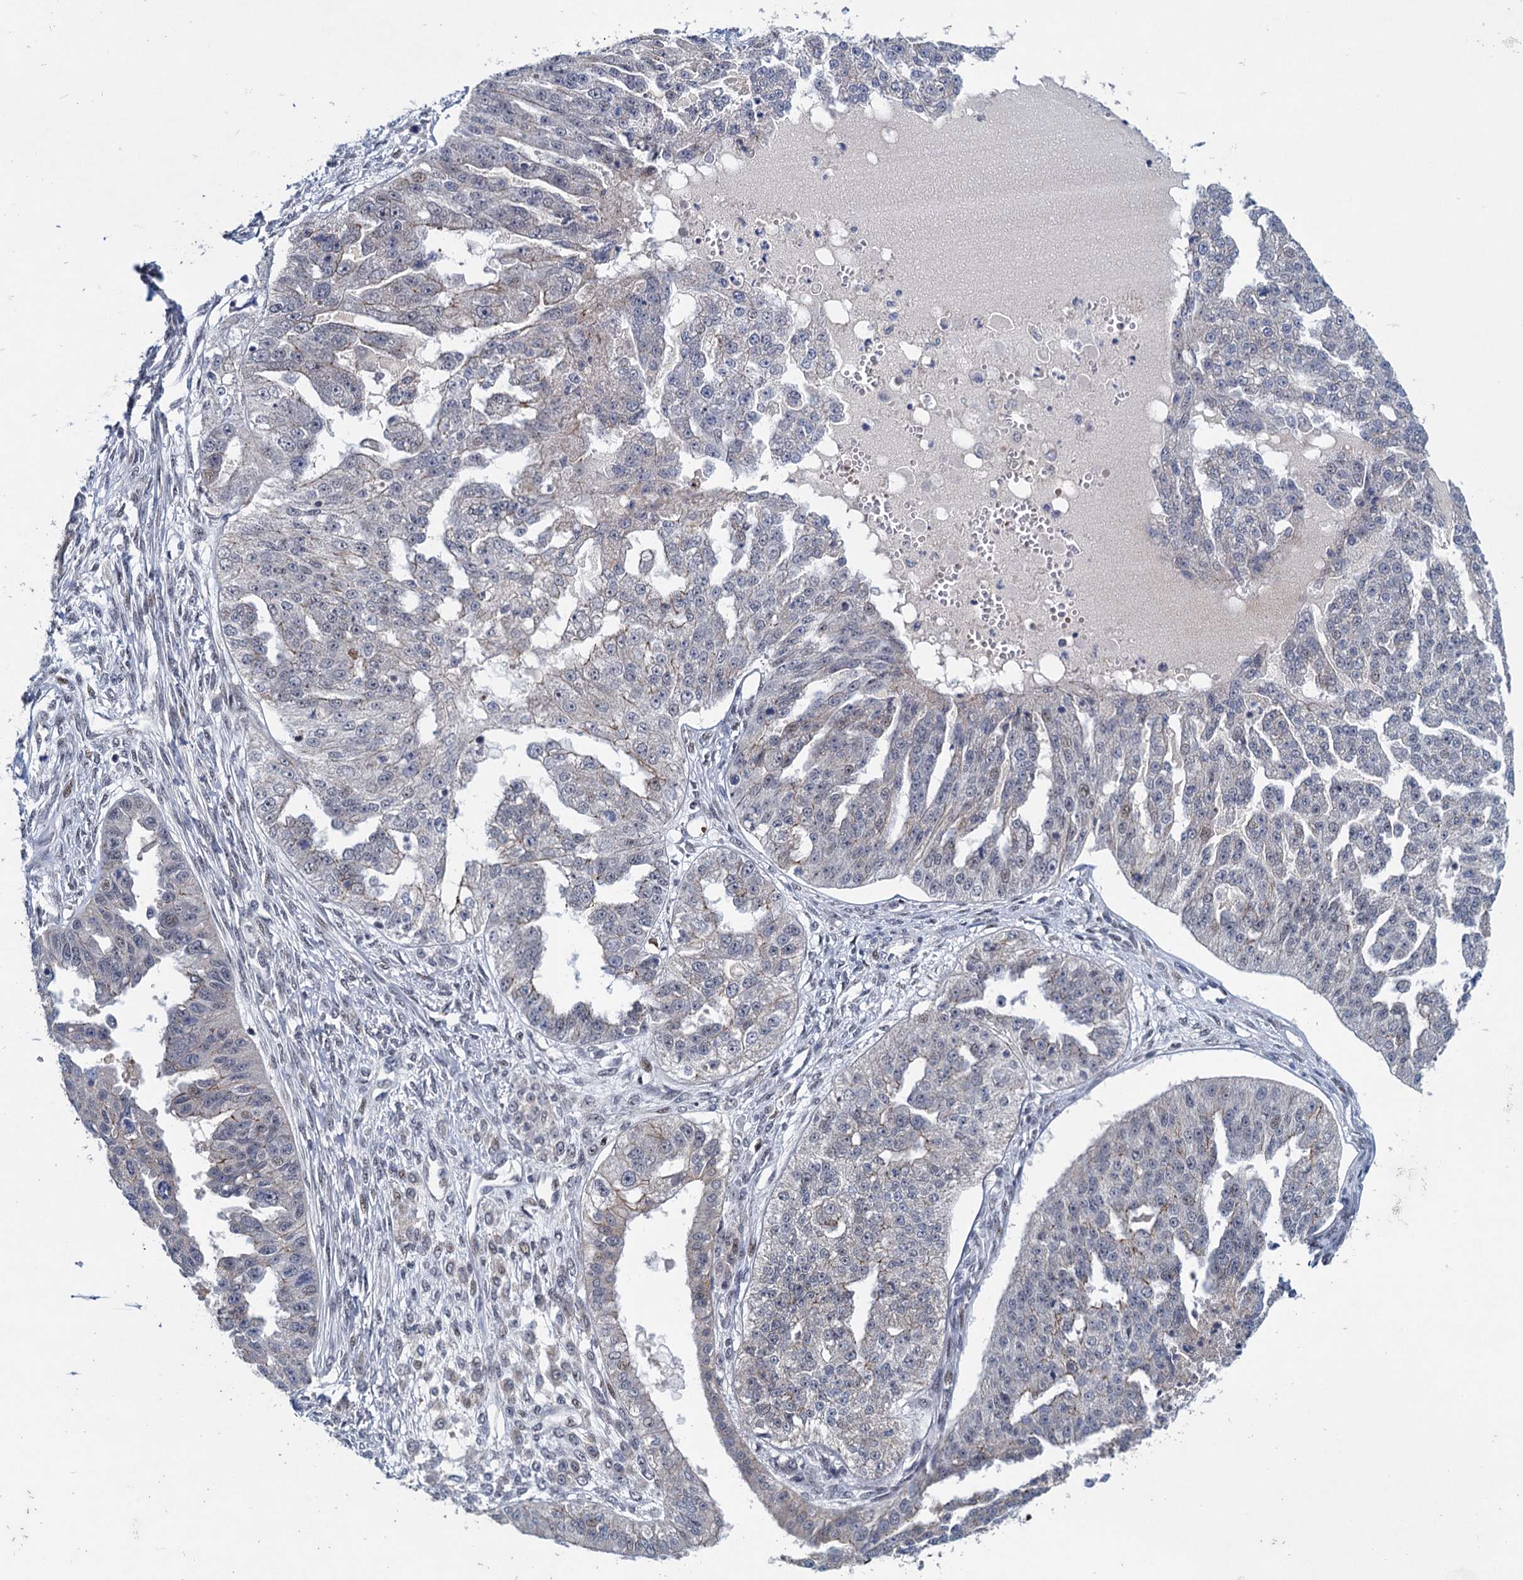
{"staining": {"intensity": "negative", "quantity": "none", "location": "none"}, "tissue": "ovarian cancer", "cell_type": "Tumor cells", "image_type": "cancer", "snomed": [{"axis": "morphology", "description": "Cystadenocarcinoma, serous, NOS"}, {"axis": "topography", "description": "Ovary"}], "caption": "Immunohistochemical staining of human ovarian cancer demonstrates no significant positivity in tumor cells.", "gene": "ATOSA", "patient": {"sex": "female", "age": 58}}